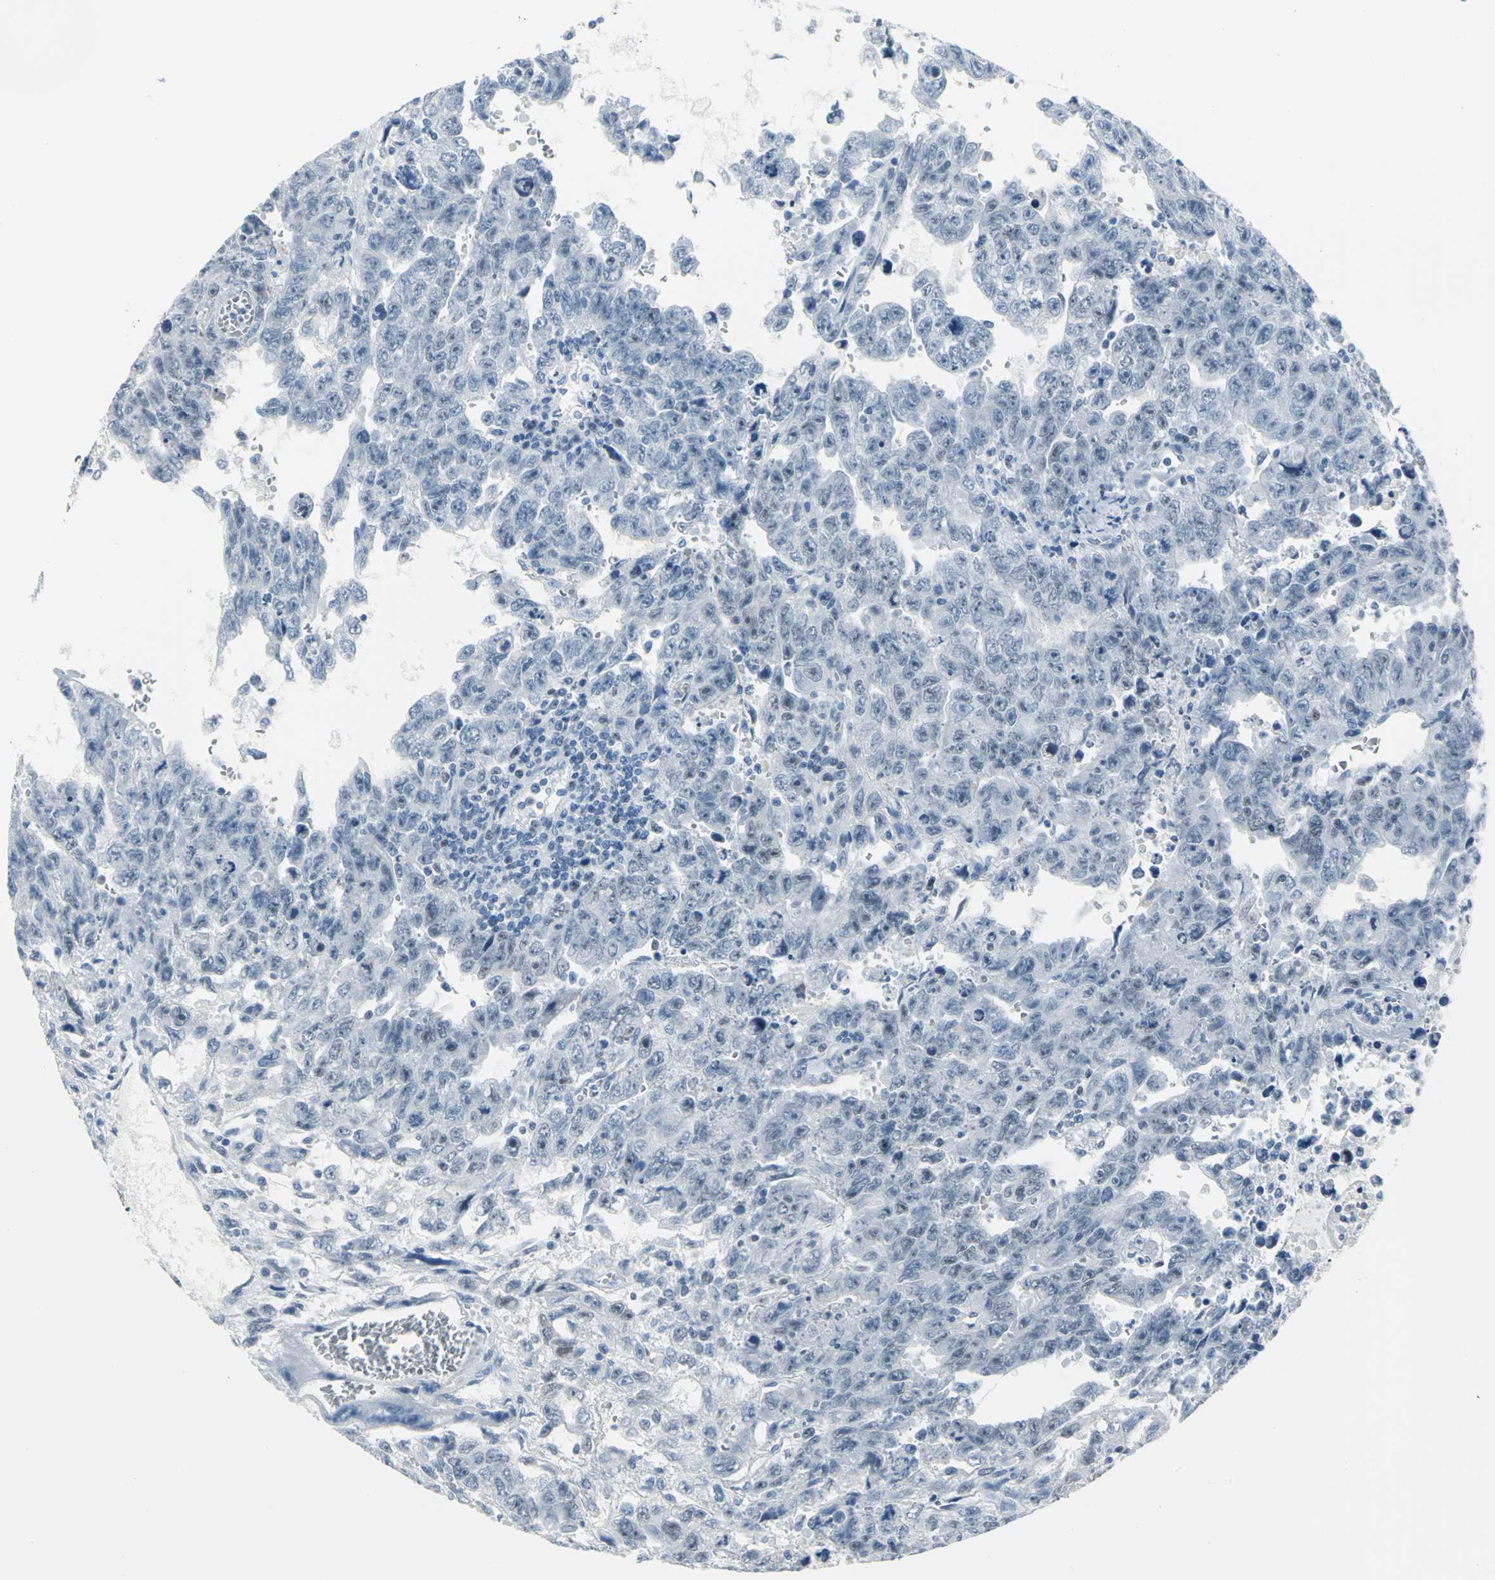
{"staining": {"intensity": "negative", "quantity": "none", "location": "none"}, "tissue": "testis cancer", "cell_type": "Tumor cells", "image_type": "cancer", "snomed": [{"axis": "morphology", "description": "Carcinoma, Embryonal, NOS"}, {"axis": "topography", "description": "Testis"}], "caption": "The histopathology image reveals no staining of tumor cells in testis embryonal carcinoma. (DAB IHC visualized using brightfield microscopy, high magnification).", "gene": "MCM3", "patient": {"sex": "male", "age": 28}}